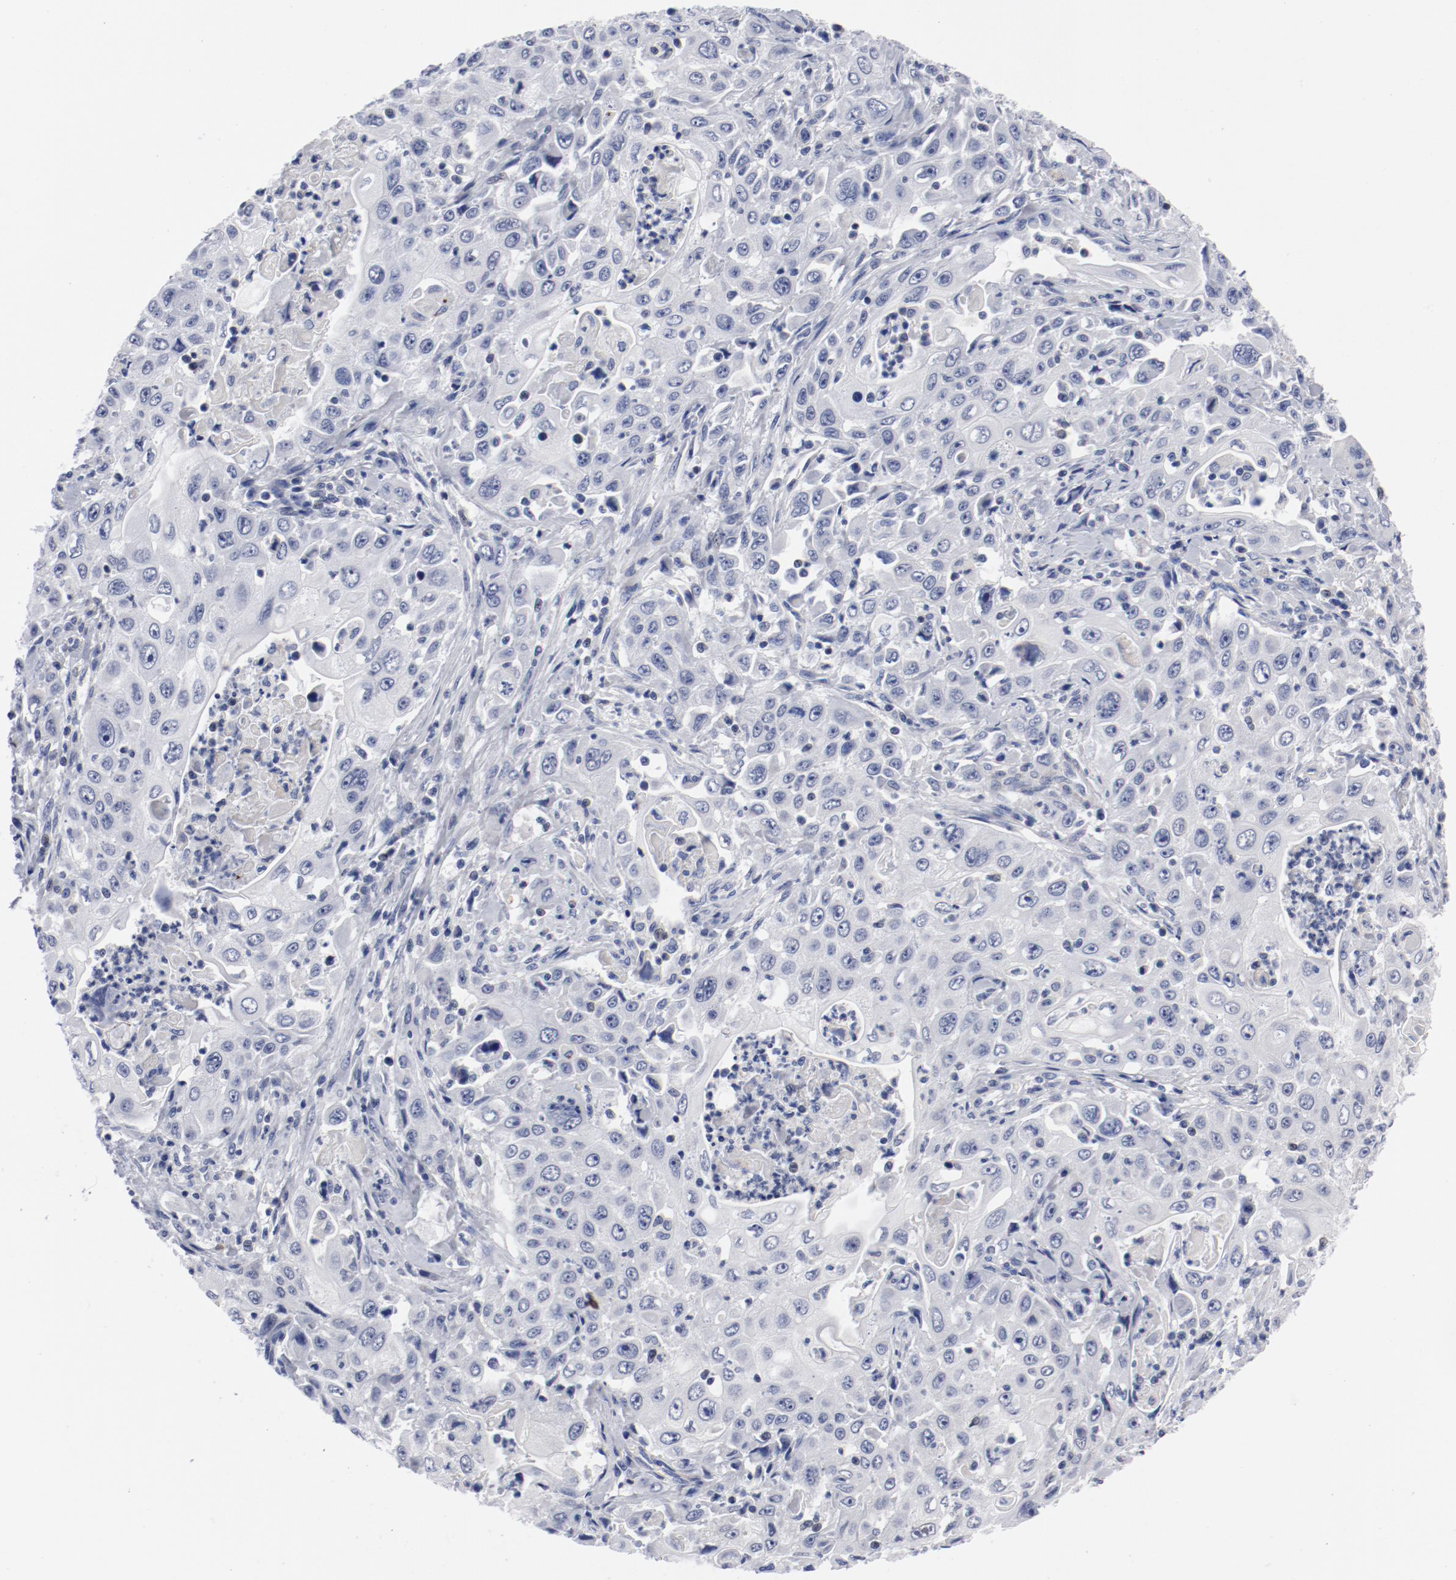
{"staining": {"intensity": "negative", "quantity": "none", "location": "none"}, "tissue": "pancreatic cancer", "cell_type": "Tumor cells", "image_type": "cancer", "snomed": [{"axis": "morphology", "description": "Adenocarcinoma, NOS"}, {"axis": "topography", "description": "Pancreas"}], "caption": "Tumor cells are negative for protein expression in human pancreatic adenocarcinoma.", "gene": "KCNK13", "patient": {"sex": "male", "age": 70}}